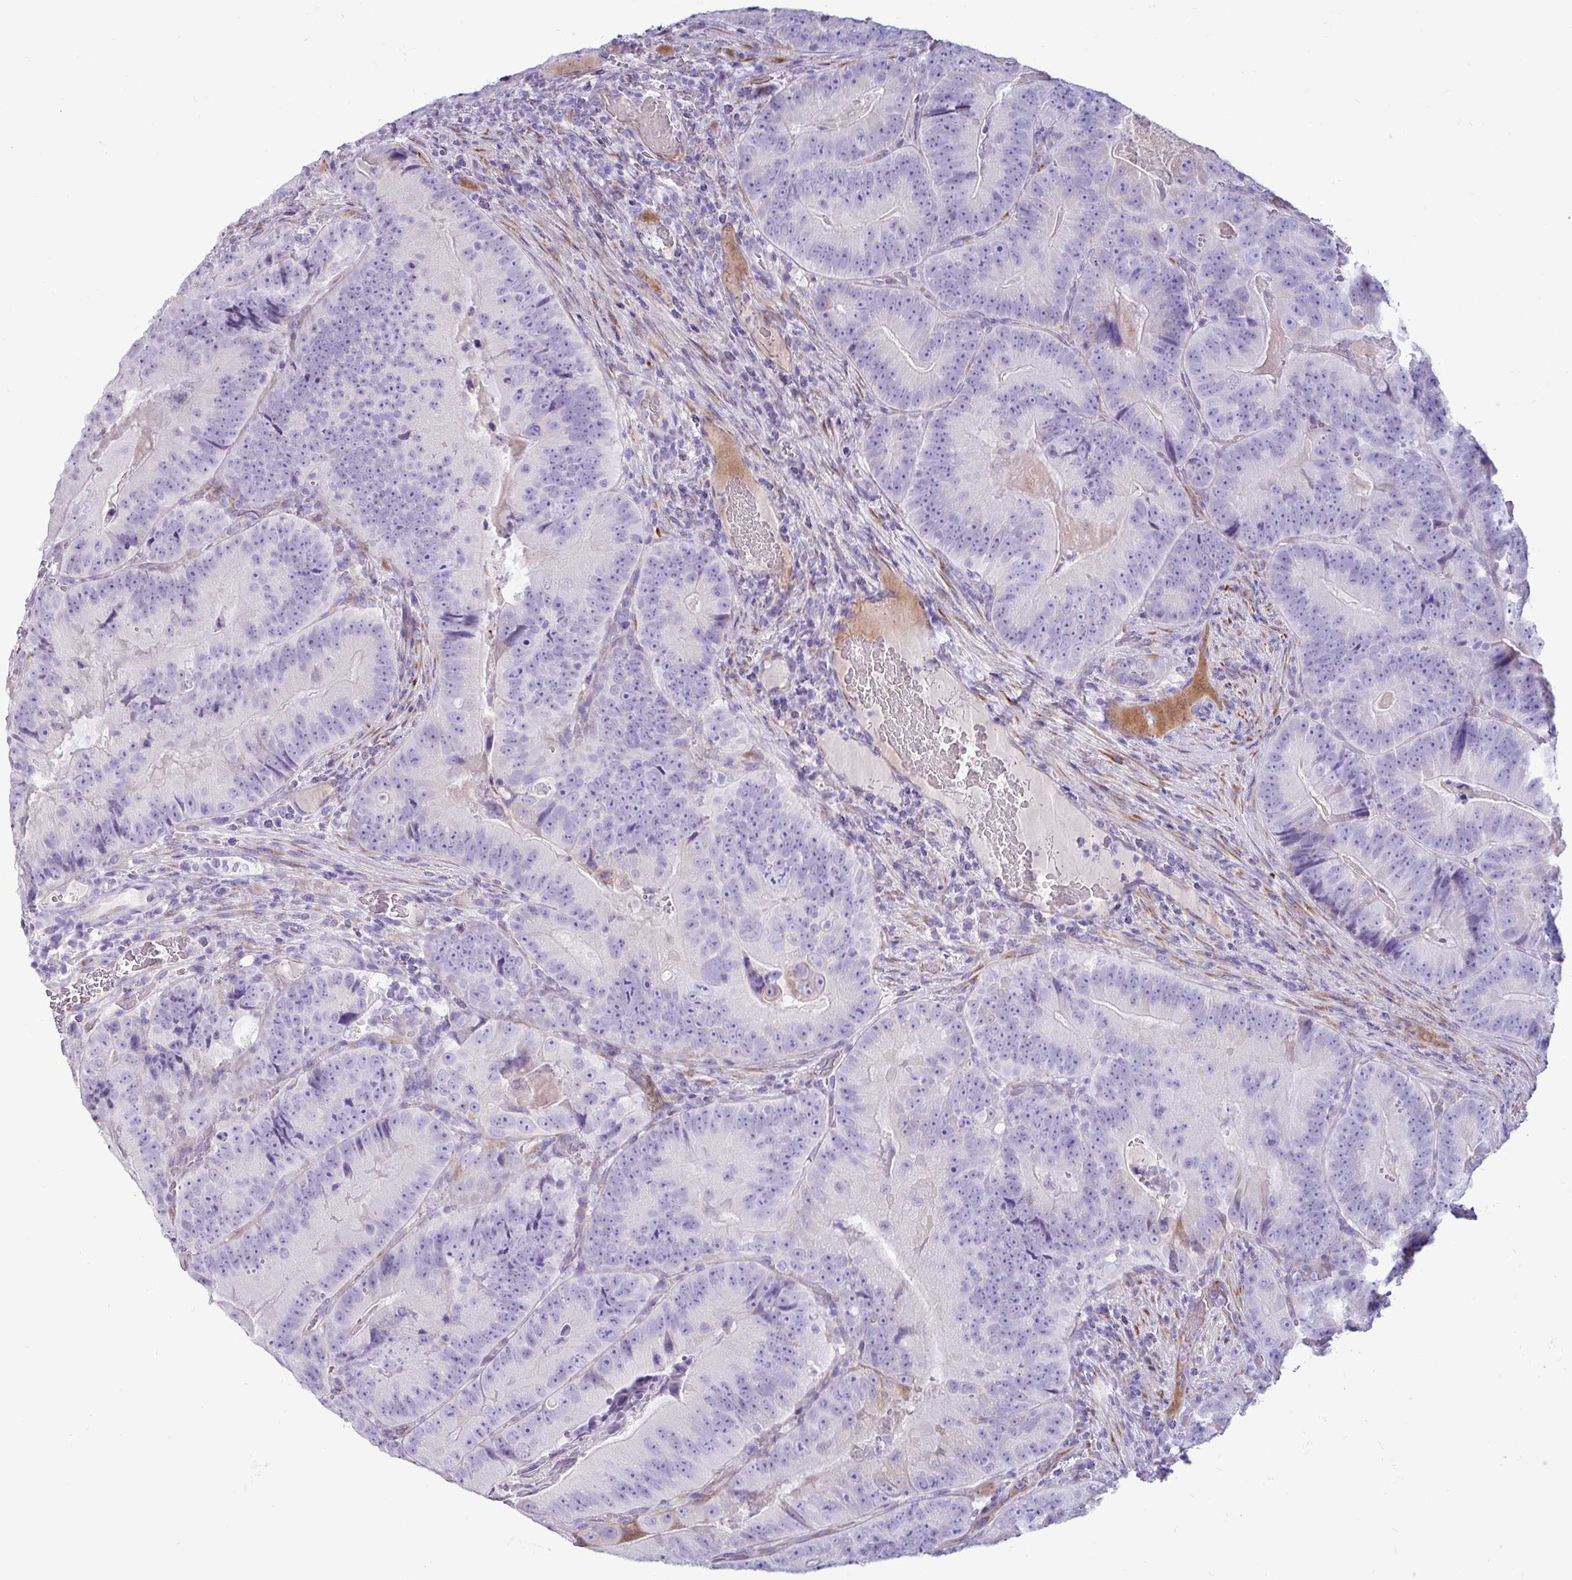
{"staining": {"intensity": "moderate", "quantity": "<25%", "location": "cytoplasmic/membranous"}, "tissue": "colorectal cancer", "cell_type": "Tumor cells", "image_type": "cancer", "snomed": [{"axis": "morphology", "description": "Adenocarcinoma, NOS"}, {"axis": "topography", "description": "Colon"}], "caption": "Colorectal cancer stained with immunohistochemistry demonstrates moderate cytoplasmic/membranous expression in approximately <25% of tumor cells.", "gene": "PPP1R35", "patient": {"sex": "female", "age": 86}}